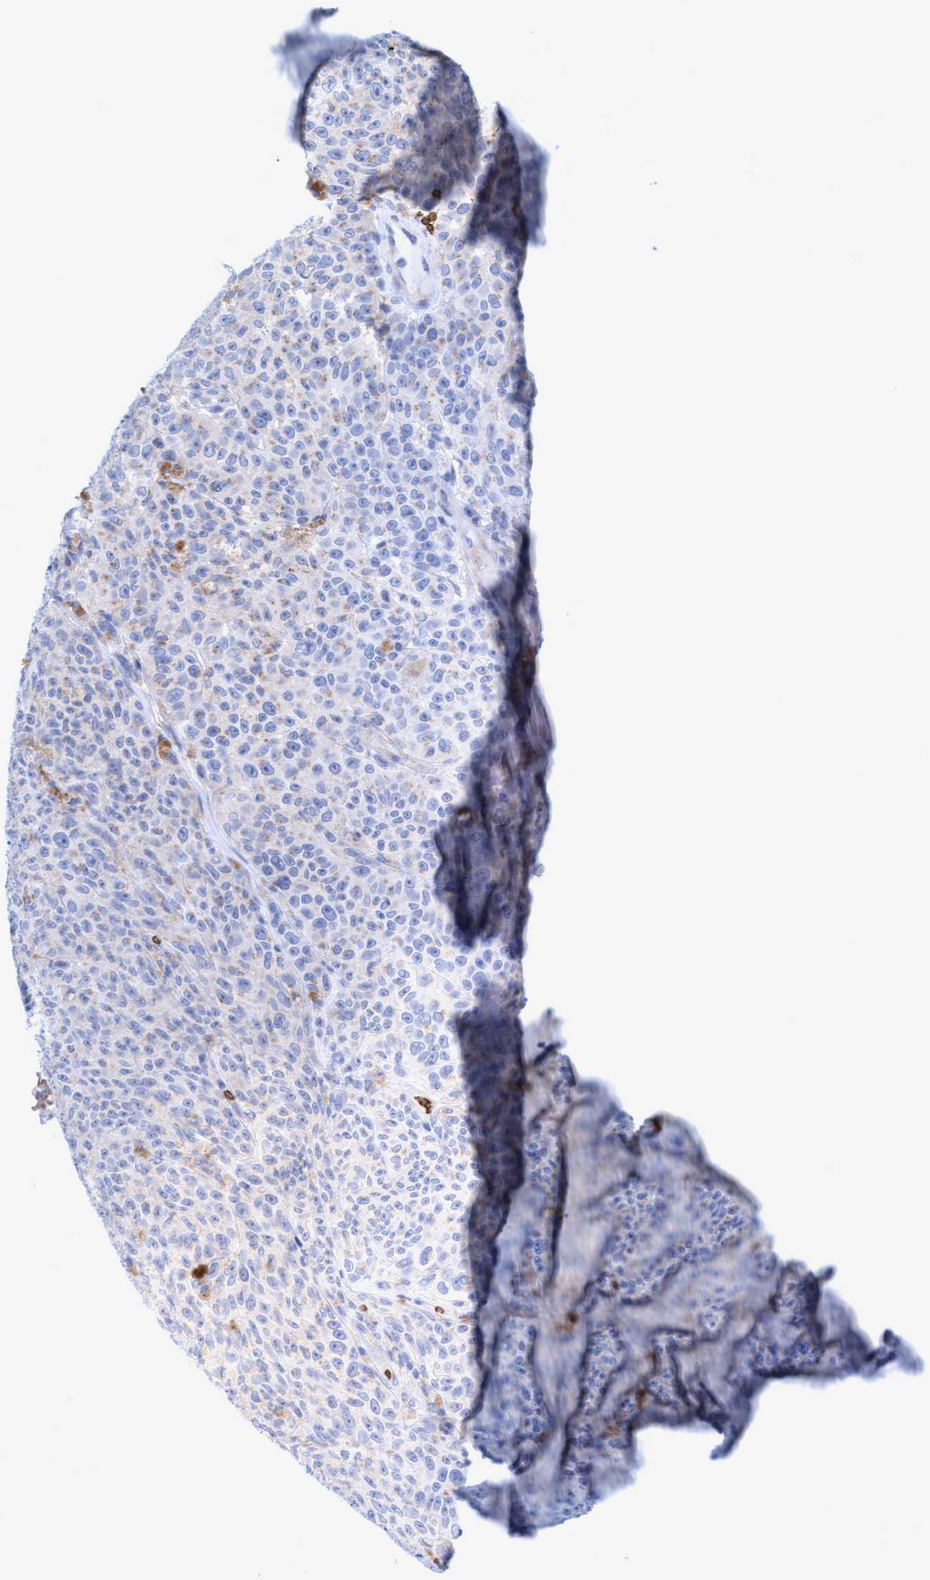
{"staining": {"intensity": "negative", "quantity": "none", "location": "none"}, "tissue": "melanoma", "cell_type": "Tumor cells", "image_type": "cancer", "snomed": [{"axis": "morphology", "description": "Malignant melanoma, NOS"}, {"axis": "topography", "description": "Skin"}], "caption": "A micrograph of human melanoma is negative for staining in tumor cells. (Brightfield microscopy of DAB (3,3'-diaminobenzidine) immunohistochemistry (IHC) at high magnification).", "gene": "SPEM2", "patient": {"sex": "female", "age": 82}}